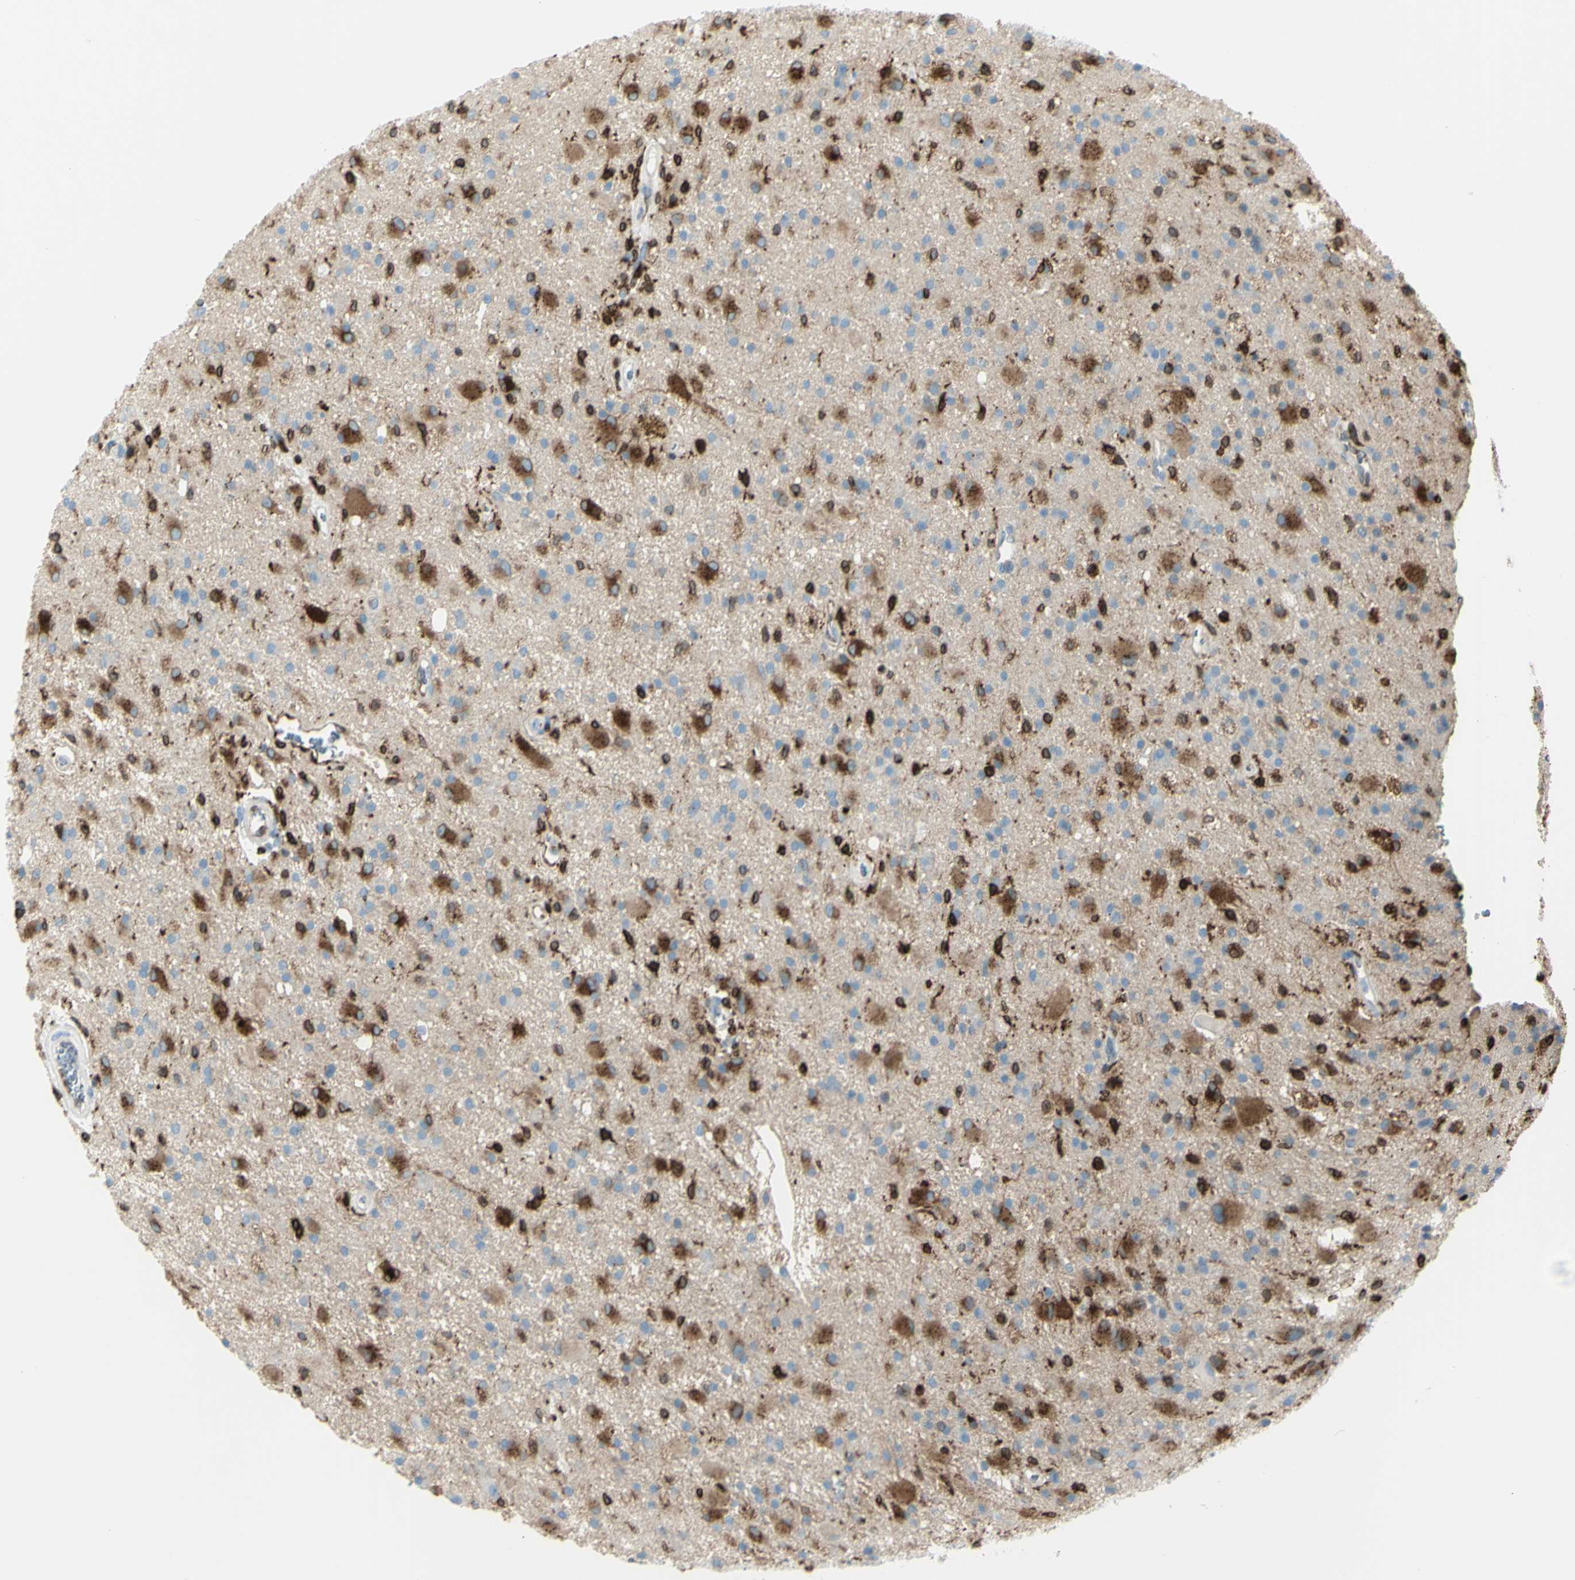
{"staining": {"intensity": "moderate", "quantity": "<25%", "location": "cytoplasmic/membranous"}, "tissue": "glioma", "cell_type": "Tumor cells", "image_type": "cancer", "snomed": [{"axis": "morphology", "description": "Glioma, malignant, Low grade"}, {"axis": "topography", "description": "Brain"}], "caption": "Immunohistochemistry (IHC) of glioma shows low levels of moderate cytoplasmic/membranous expression in approximately <25% of tumor cells.", "gene": "CD74", "patient": {"sex": "male", "age": 58}}